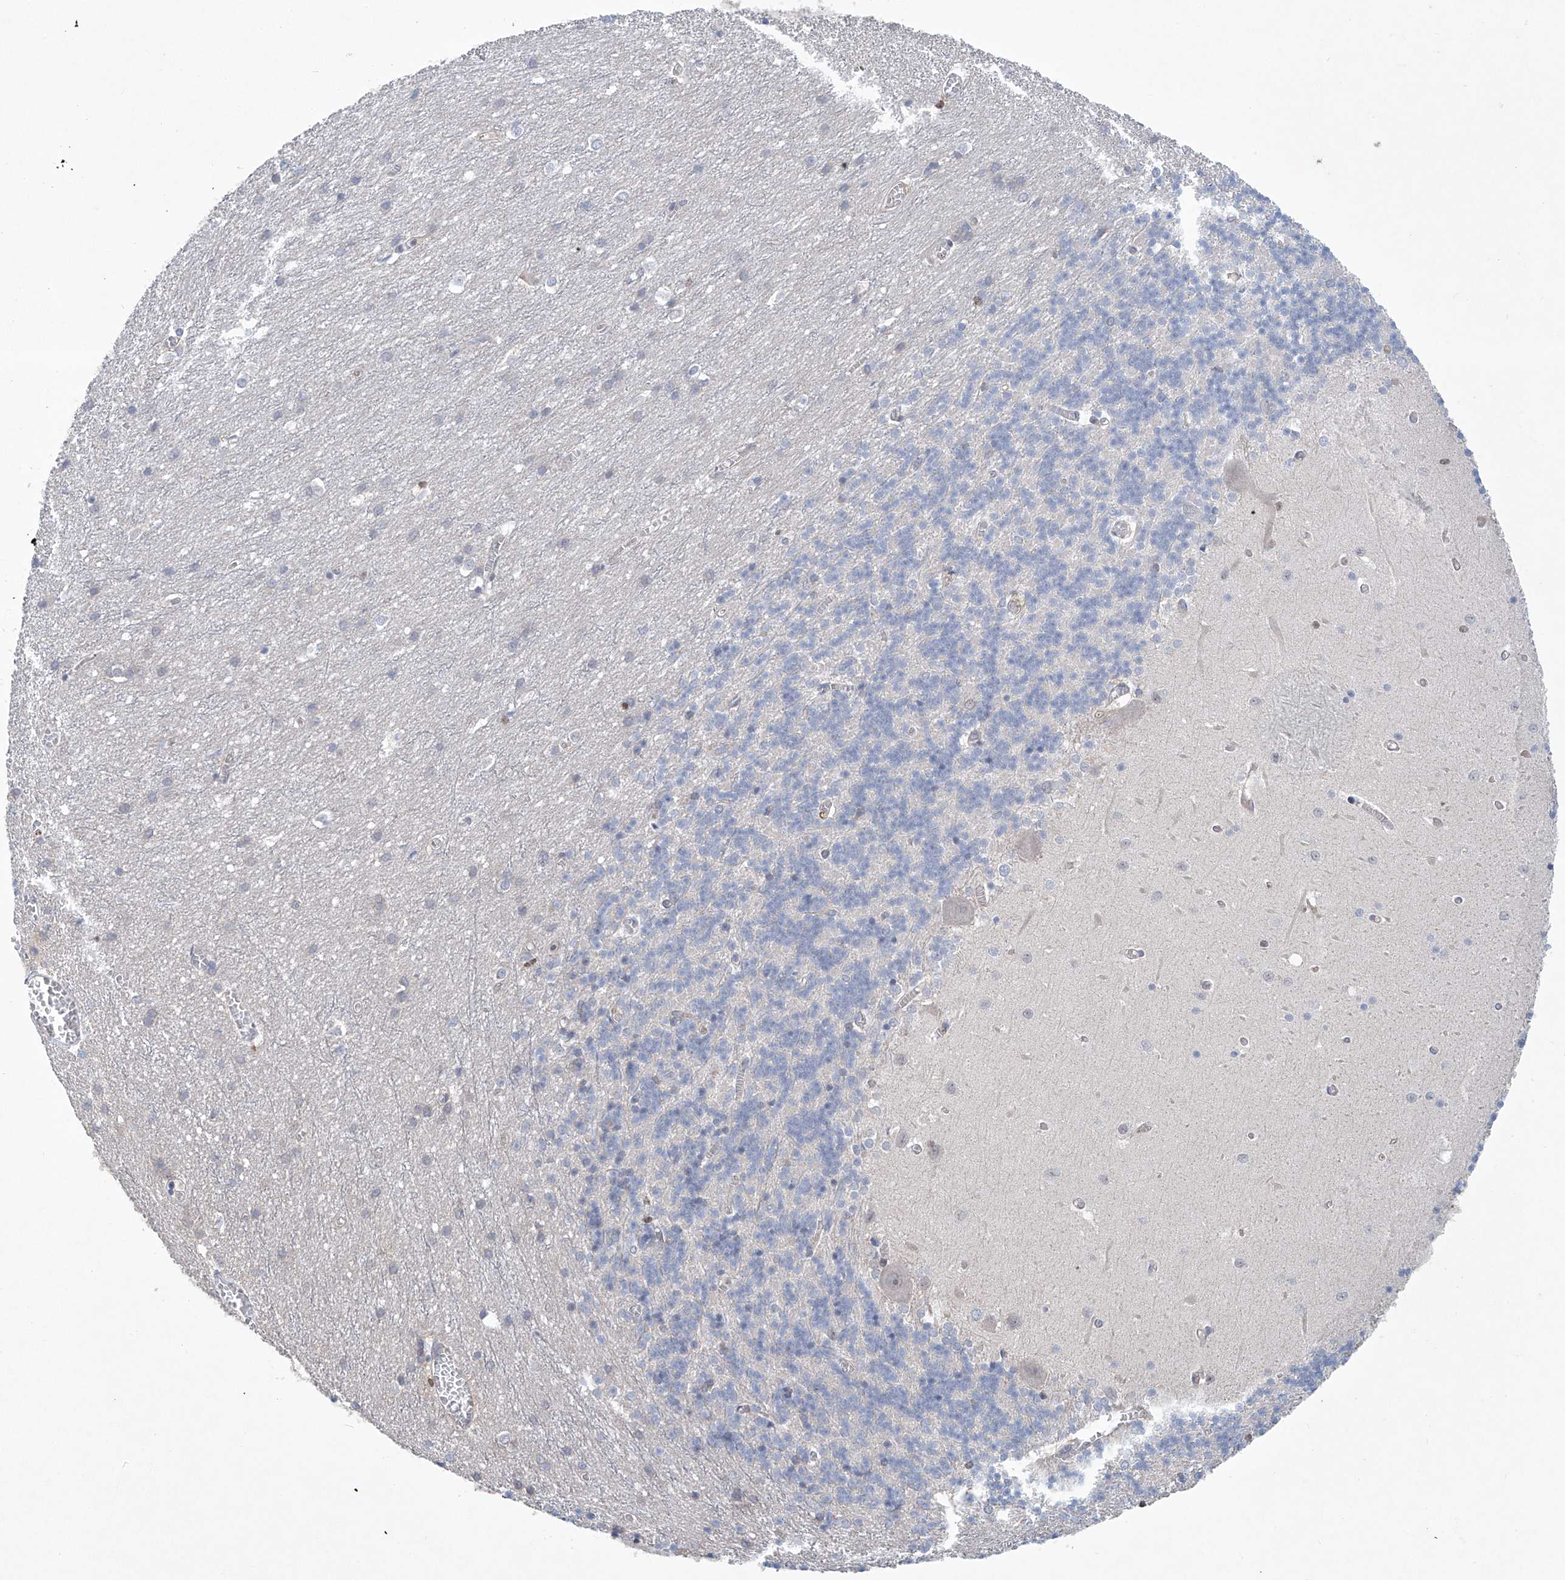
{"staining": {"intensity": "weak", "quantity": "25%-75%", "location": "cytoplasmic/membranous"}, "tissue": "cerebellum", "cell_type": "Cells in granular layer", "image_type": "normal", "snomed": [{"axis": "morphology", "description": "Normal tissue, NOS"}, {"axis": "topography", "description": "Cerebellum"}], "caption": "Protein expression analysis of normal human cerebellum reveals weak cytoplasmic/membranous positivity in approximately 25%-75% of cells in granular layer. The staining was performed using DAB to visualize the protein expression in brown, while the nuclei were stained in blue with hematoxylin (Magnification: 20x).", "gene": "KLC4", "patient": {"sex": "male", "age": 37}}